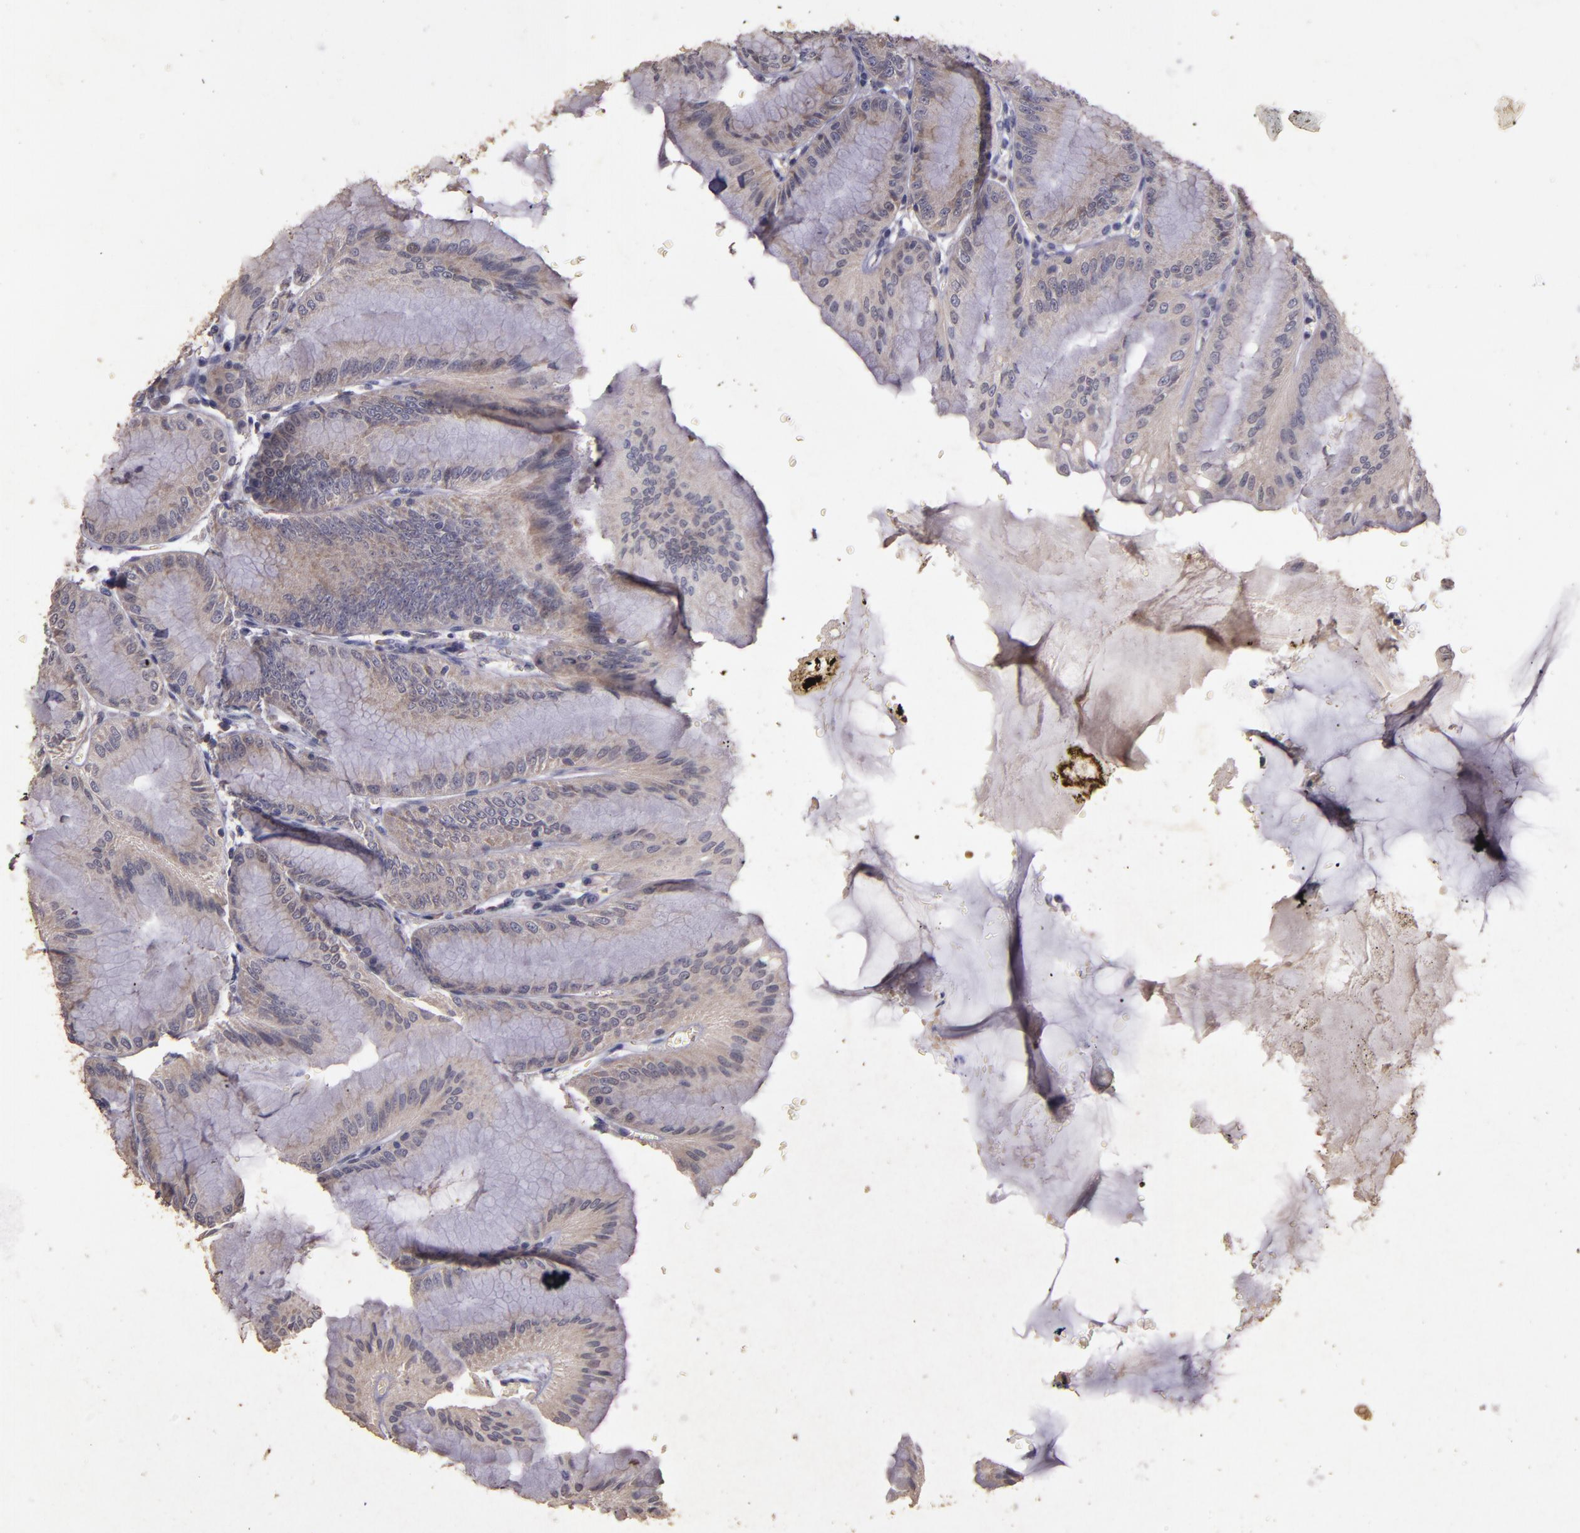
{"staining": {"intensity": "weak", "quantity": "25%-75%", "location": "cytoplasmic/membranous"}, "tissue": "stomach", "cell_type": "Glandular cells", "image_type": "normal", "snomed": [{"axis": "morphology", "description": "Normal tissue, NOS"}, {"axis": "topography", "description": "Stomach, lower"}], "caption": "A brown stain labels weak cytoplasmic/membranous positivity of a protein in glandular cells of unremarkable human stomach.", "gene": "BCL2L13", "patient": {"sex": "male", "age": 71}}